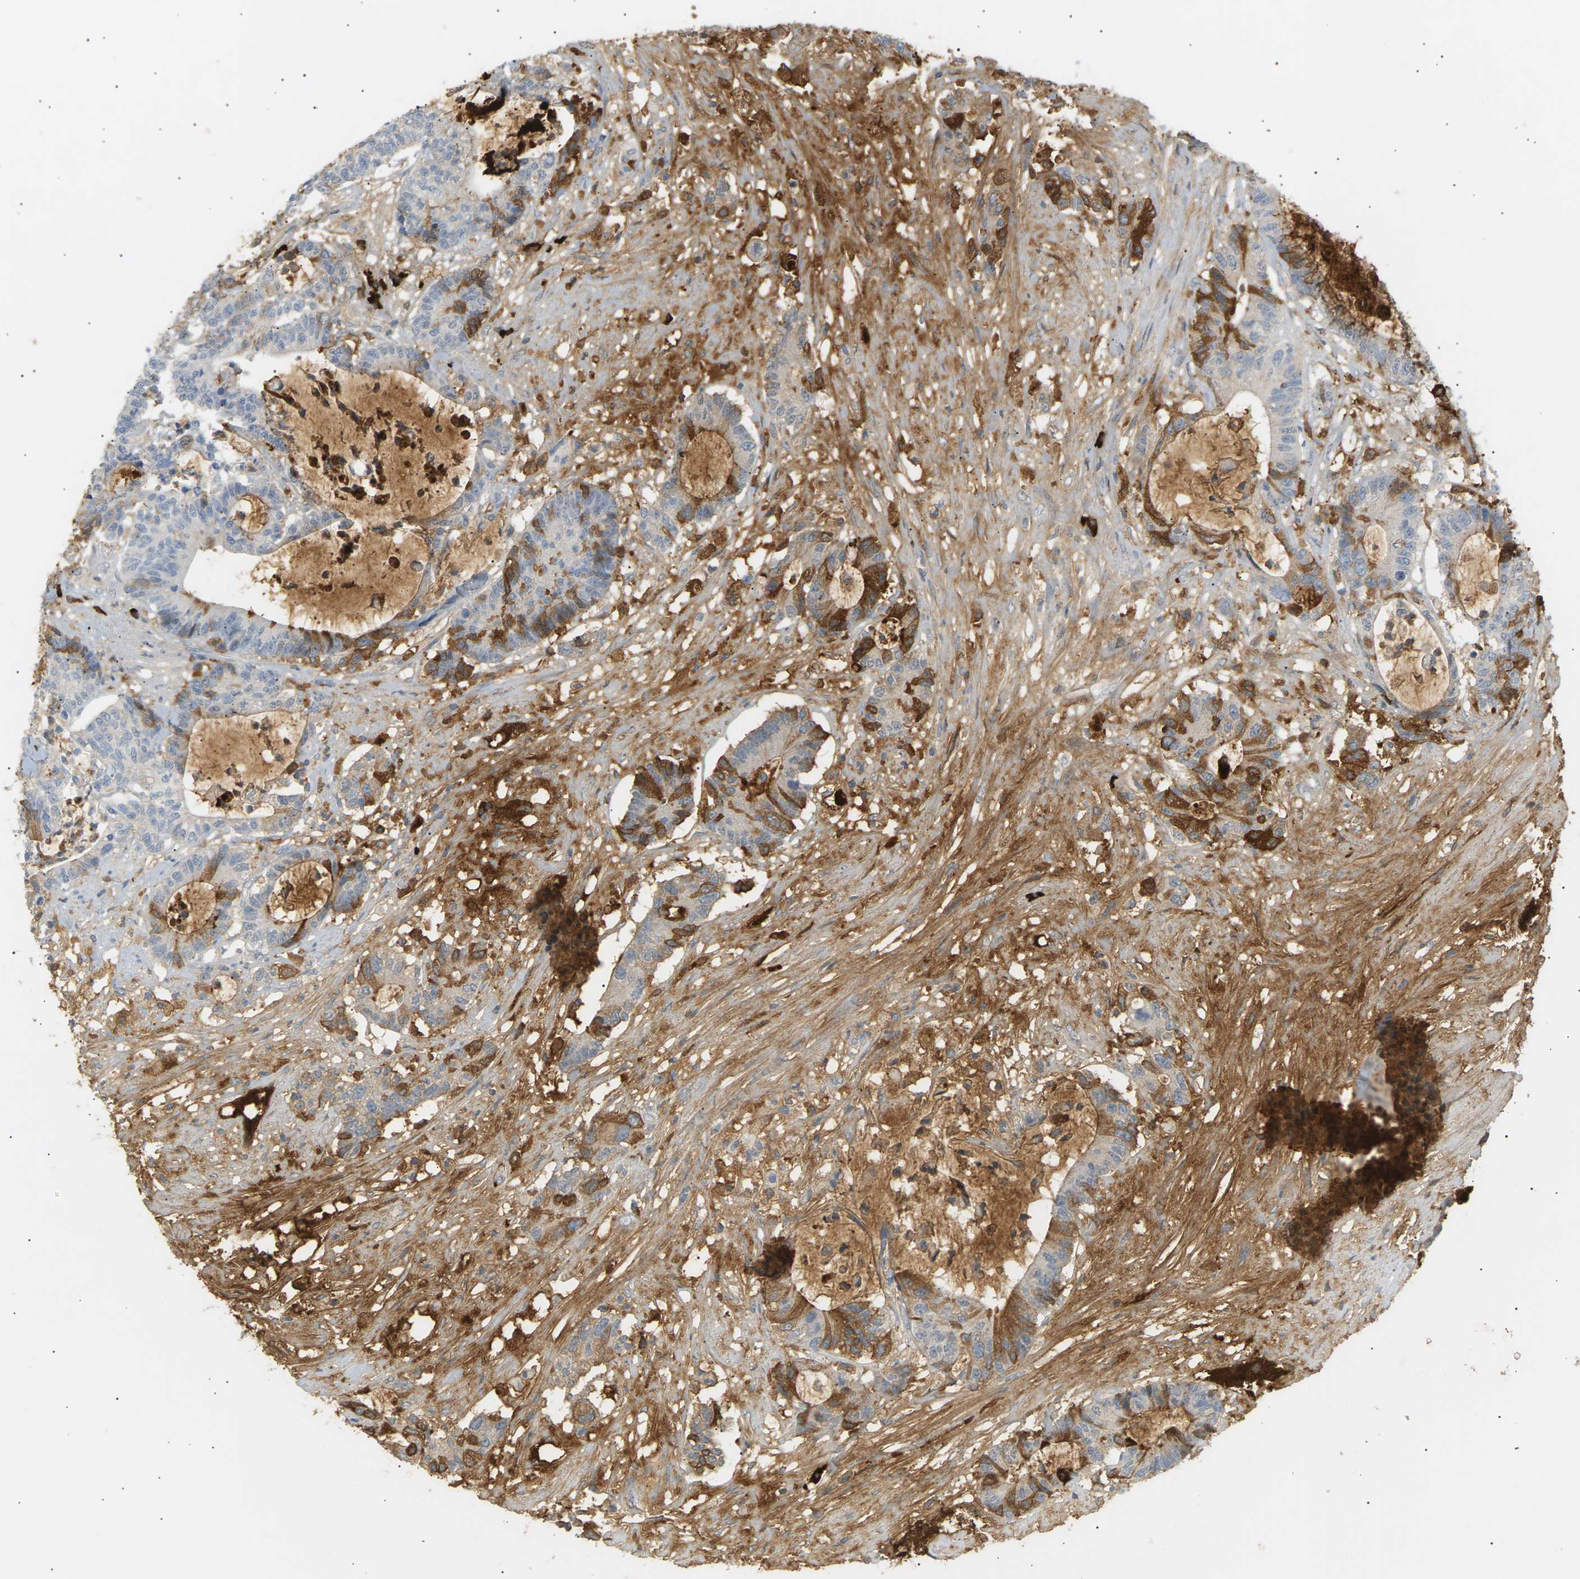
{"staining": {"intensity": "weak", "quantity": "<25%", "location": "cytoplasmic/membranous"}, "tissue": "colorectal cancer", "cell_type": "Tumor cells", "image_type": "cancer", "snomed": [{"axis": "morphology", "description": "Adenocarcinoma, NOS"}, {"axis": "topography", "description": "Colon"}], "caption": "An immunohistochemistry (IHC) histopathology image of colorectal adenocarcinoma is shown. There is no staining in tumor cells of colorectal adenocarcinoma.", "gene": "IGLC3", "patient": {"sex": "female", "age": 84}}